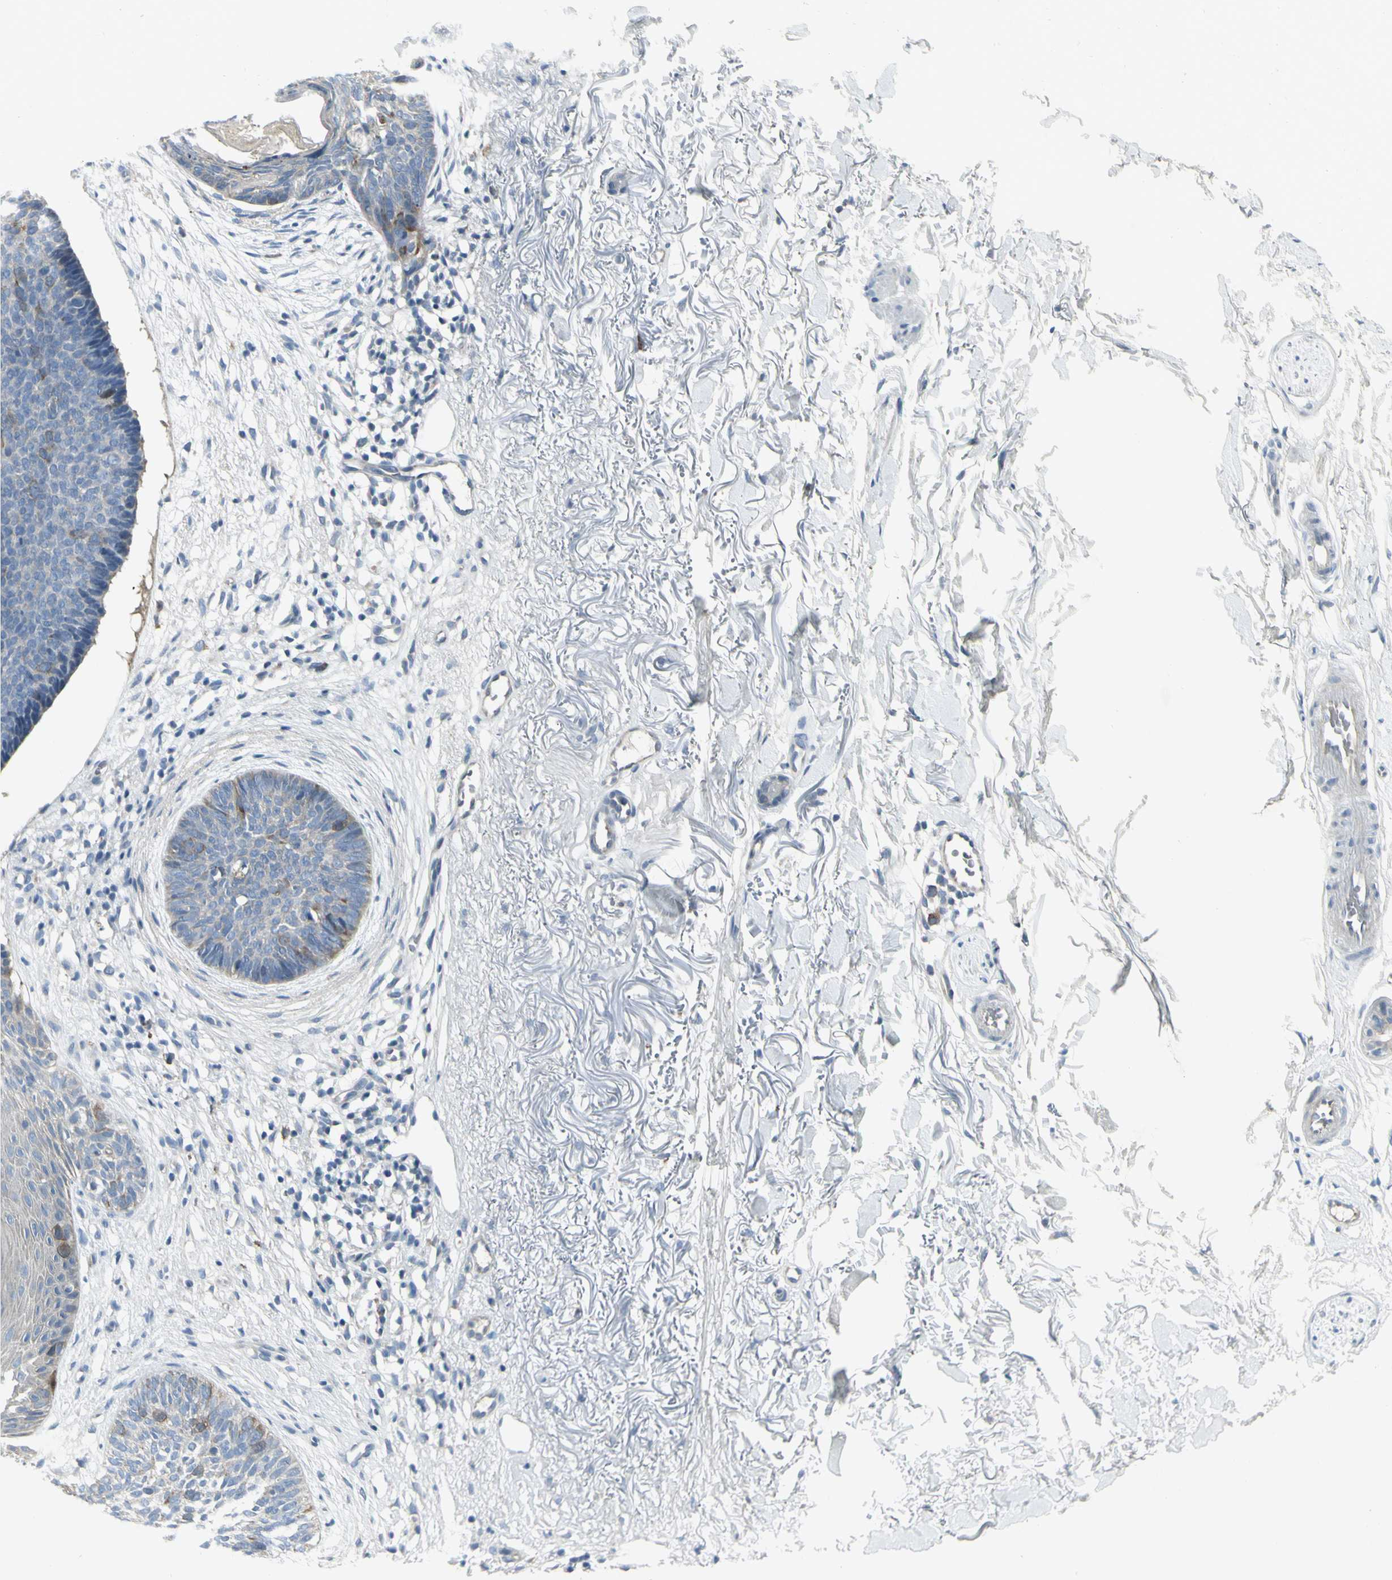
{"staining": {"intensity": "moderate", "quantity": "<25%", "location": "cytoplasmic/membranous"}, "tissue": "skin cancer", "cell_type": "Tumor cells", "image_type": "cancer", "snomed": [{"axis": "morphology", "description": "Basal cell carcinoma"}, {"axis": "topography", "description": "Skin"}], "caption": "Immunohistochemical staining of human skin cancer (basal cell carcinoma) demonstrates low levels of moderate cytoplasmic/membranous protein staining in about <25% of tumor cells.", "gene": "CCNB2", "patient": {"sex": "female", "age": 70}}